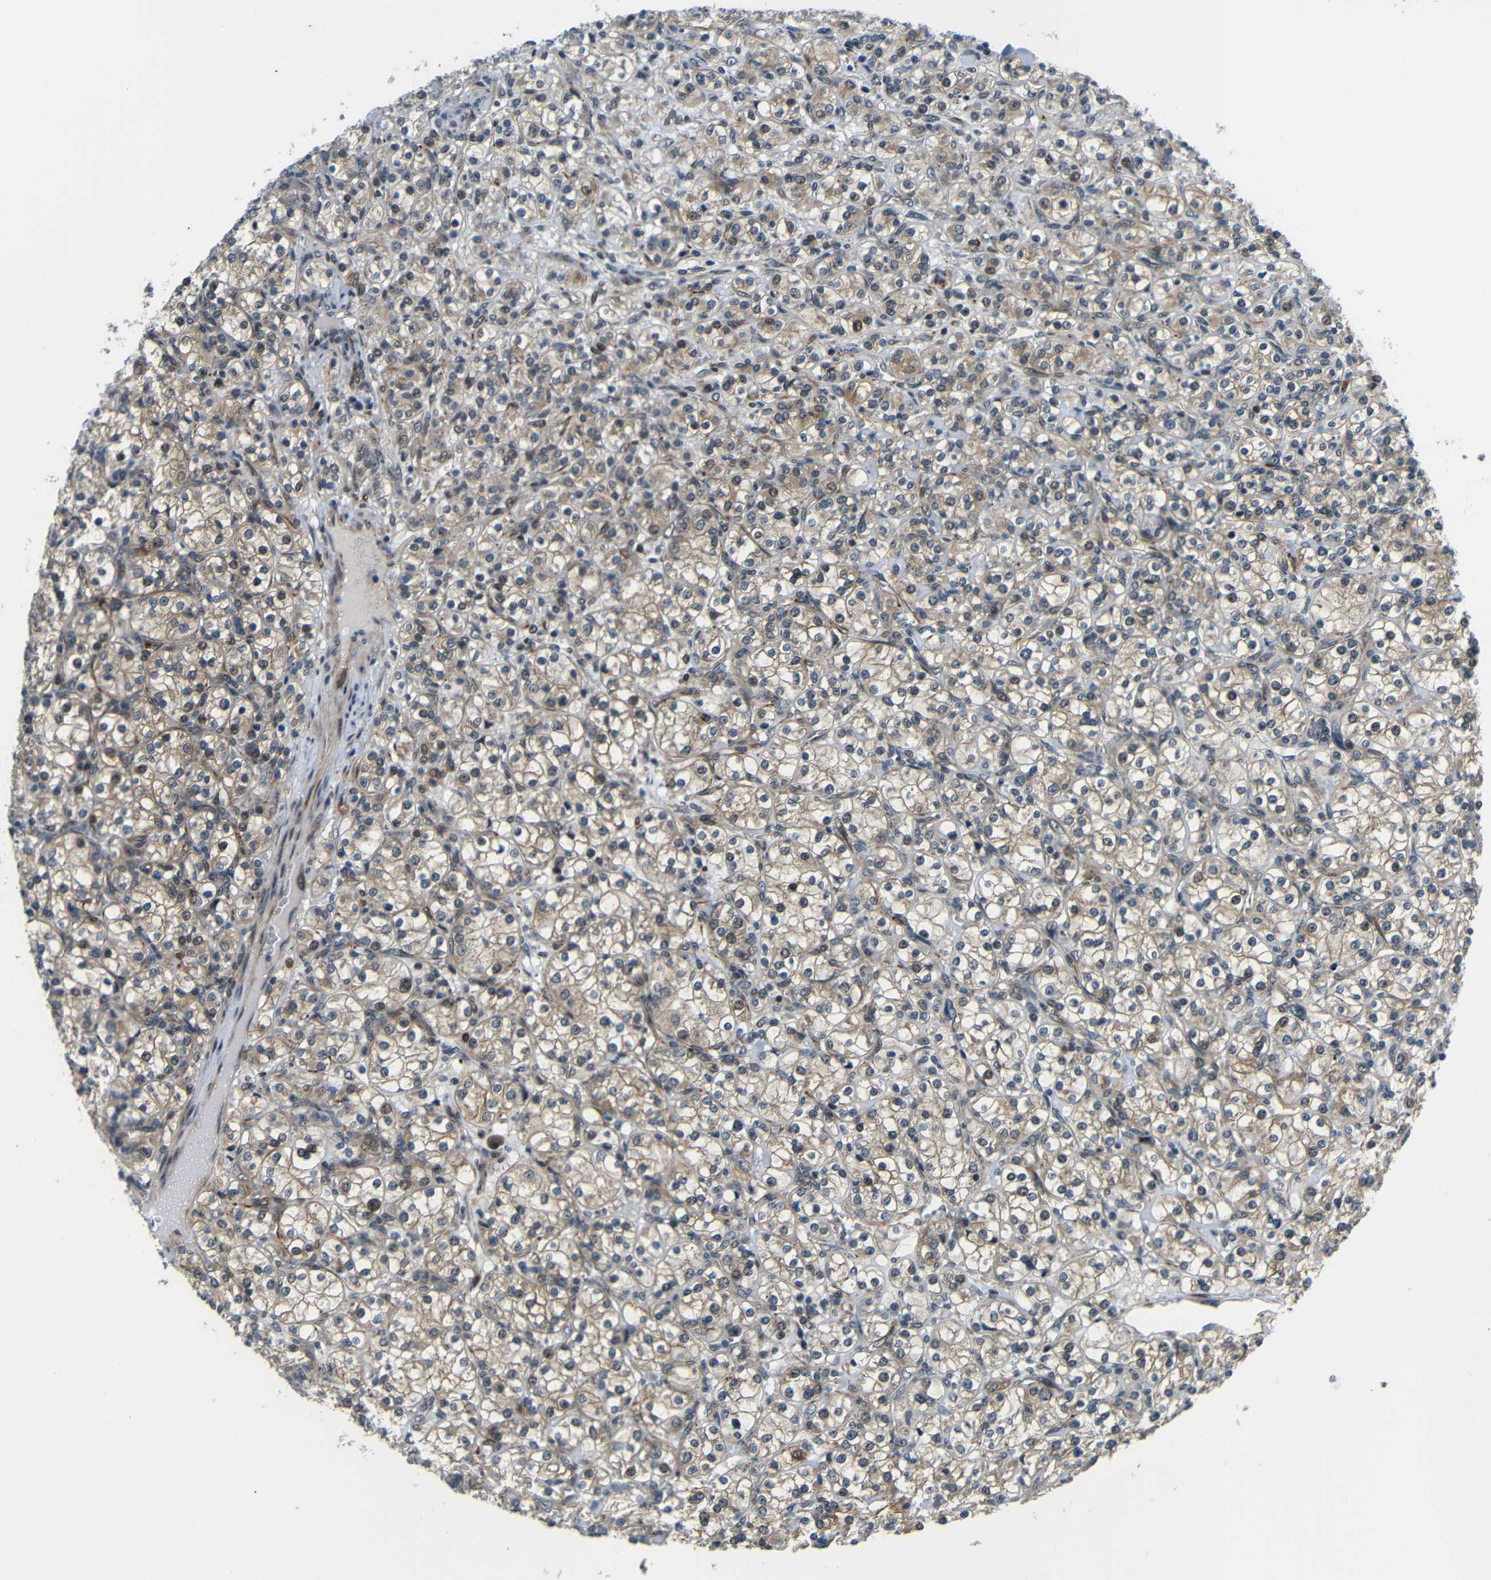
{"staining": {"intensity": "moderate", "quantity": ">75%", "location": "cytoplasmic/membranous"}, "tissue": "renal cancer", "cell_type": "Tumor cells", "image_type": "cancer", "snomed": [{"axis": "morphology", "description": "Adenocarcinoma, NOS"}, {"axis": "topography", "description": "Kidney"}], "caption": "Immunohistochemical staining of human adenocarcinoma (renal) demonstrates medium levels of moderate cytoplasmic/membranous expression in approximately >75% of tumor cells. The staining is performed using DAB (3,3'-diaminobenzidine) brown chromogen to label protein expression. The nuclei are counter-stained blue using hematoxylin.", "gene": "SYDE1", "patient": {"sex": "male", "age": 77}}